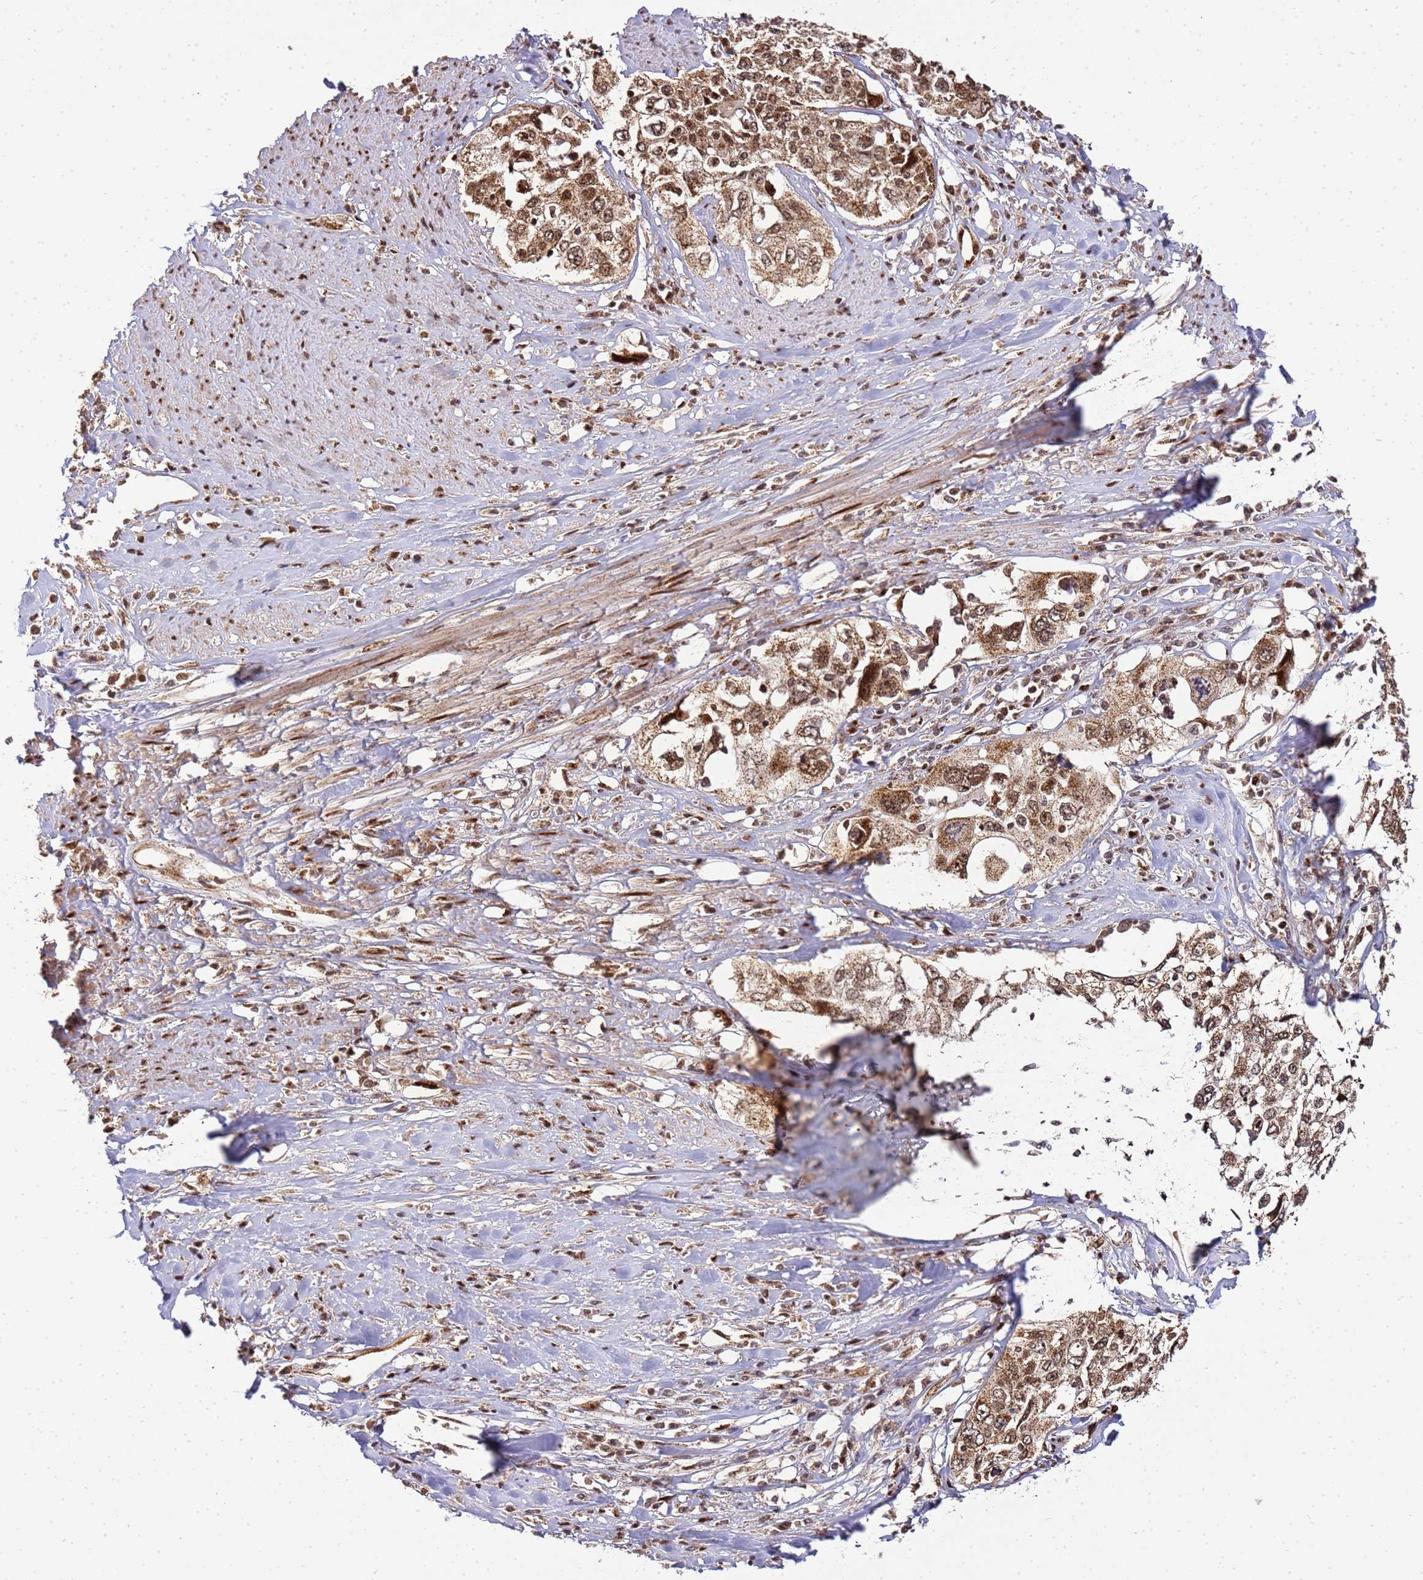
{"staining": {"intensity": "moderate", "quantity": ">75%", "location": "cytoplasmic/membranous,nuclear"}, "tissue": "cervical cancer", "cell_type": "Tumor cells", "image_type": "cancer", "snomed": [{"axis": "morphology", "description": "Squamous cell carcinoma, NOS"}, {"axis": "topography", "description": "Cervix"}], "caption": "Immunohistochemical staining of human cervical cancer demonstrates medium levels of moderate cytoplasmic/membranous and nuclear staining in approximately >75% of tumor cells. (DAB IHC, brown staining for protein, blue staining for nuclei).", "gene": "PEX14", "patient": {"sex": "female", "age": 31}}